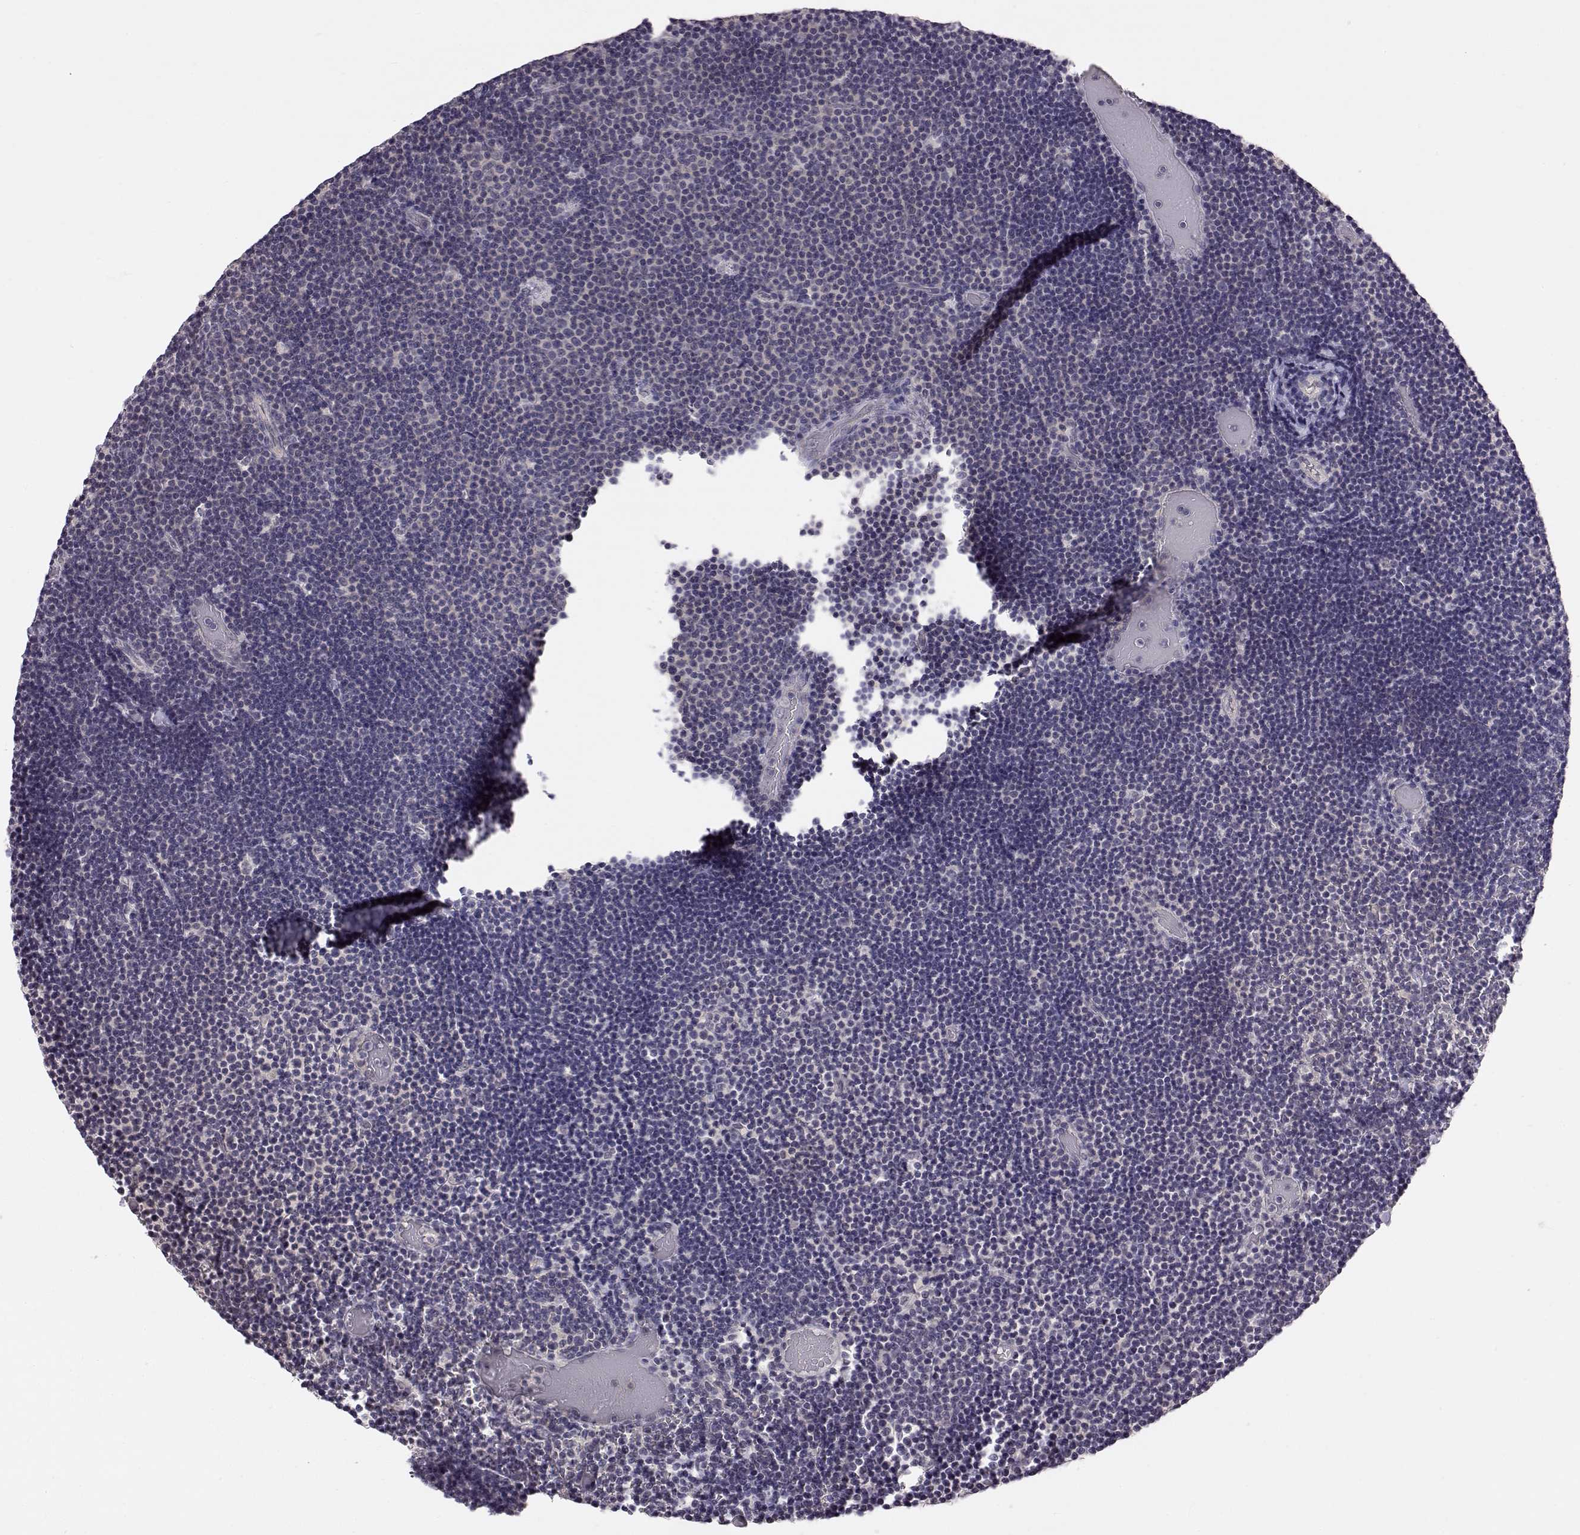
{"staining": {"intensity": "negative", "quantity": "none", "location": "none"}, "tissue": "lymphoma", "cell_type": "Tumor cells", "image_type": "cancer", "snomed": [{"axis": "morphology", "description": "Malignant lymphoma, non-Hodgkin's type, Low grade"}, {"axis": "topography", "description": "Brain"}], "caption": "Protein analysis of lymphoma reveals no significant expression in tumor cells.", "gene": "C10orf62", "patient": {"sex": "female", "age": 66}}